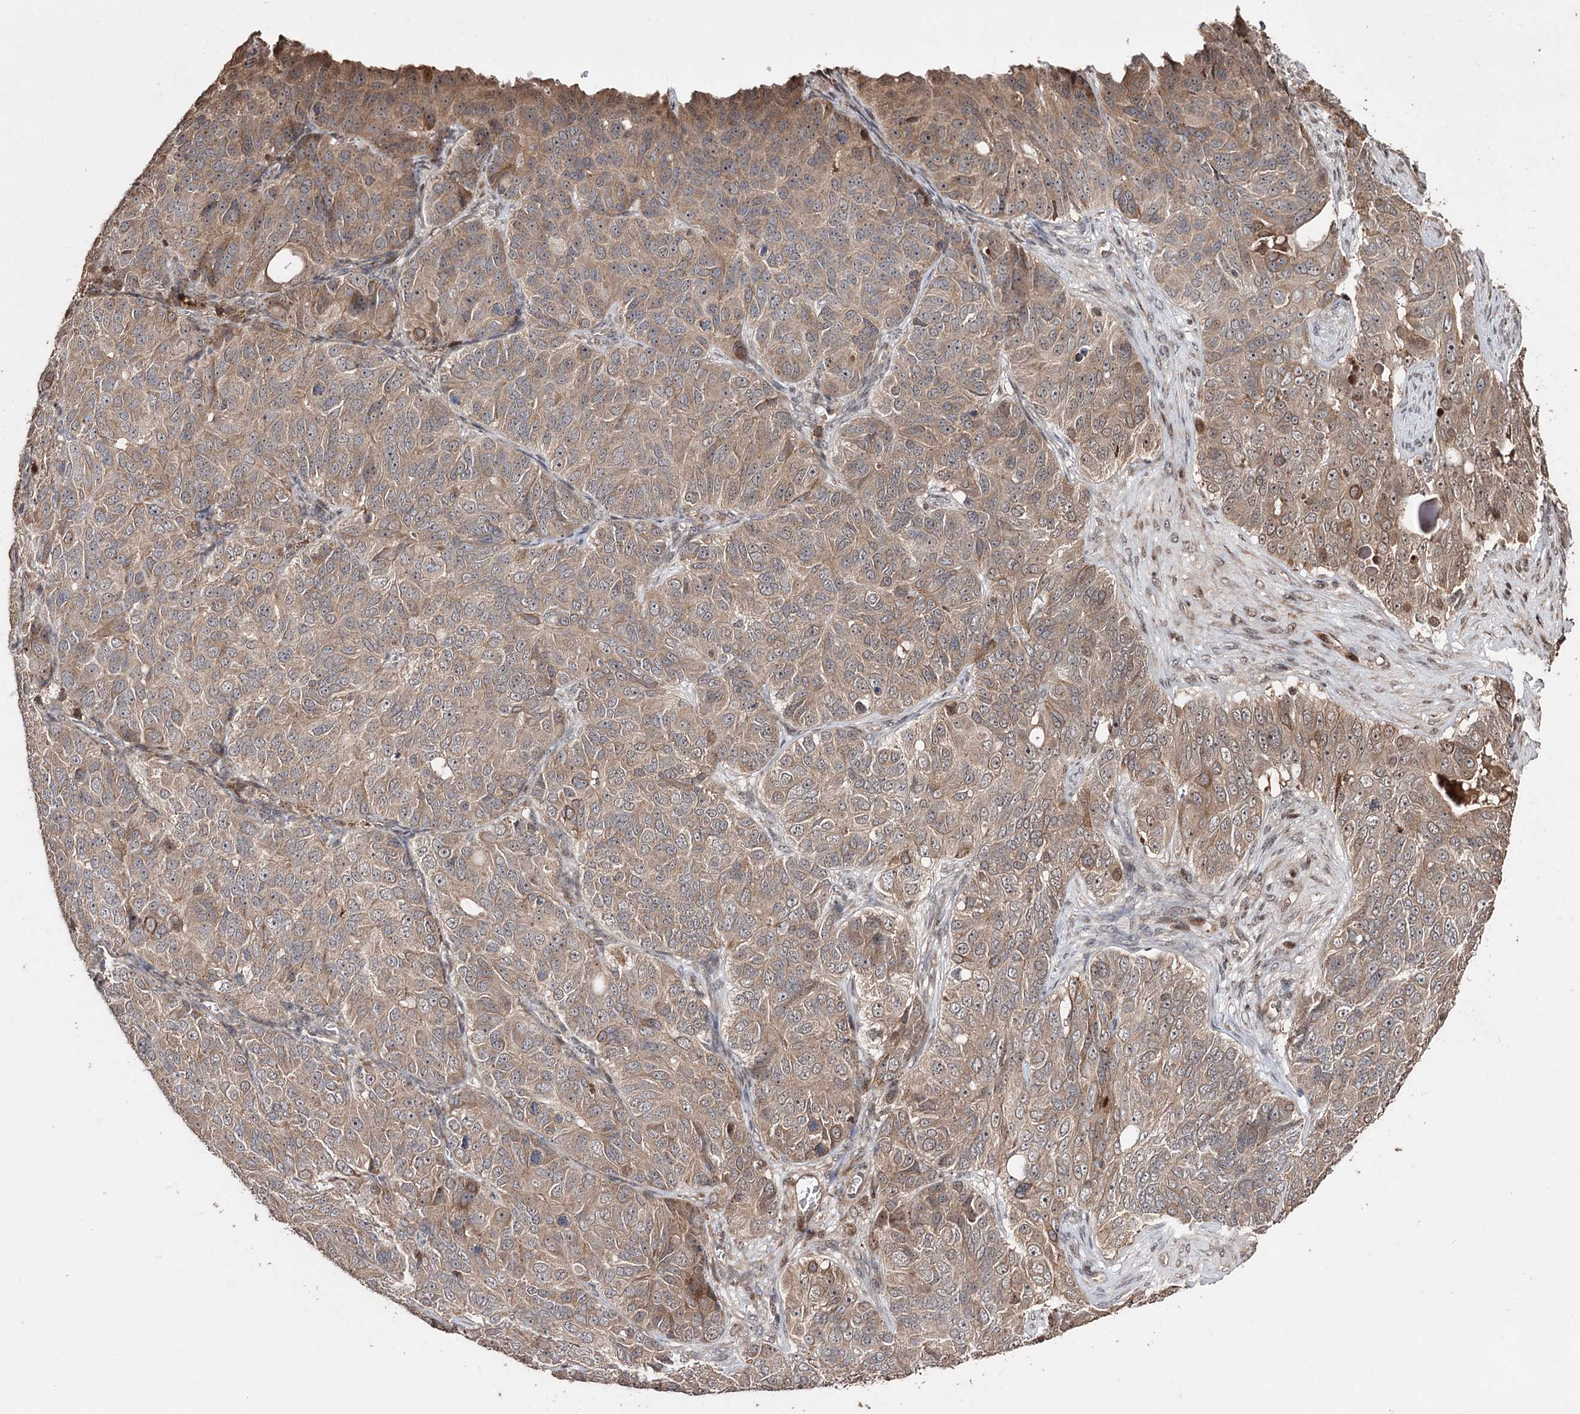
{"staining": {"intensity": "moderate", "quantity": ">75%", "location": "cytoplasmic/membranous"}, "tissue": "ovarian cancer", "cell_type": "Tumor cells", "image_type": "cancer", "snomed": [{"axis": "morphology", "description": "Carcinoma, endometroid"}, {"axis": "topography", "description": "Ovary"}], "caption": "Tumor cells exhibit moderate cytoplasmic/membranous staining in approximately >75% of cells in endometroid carcinoma (ovarian).", "gene": "CPNE8", "patient": {"sex": "female", "age": 51}}